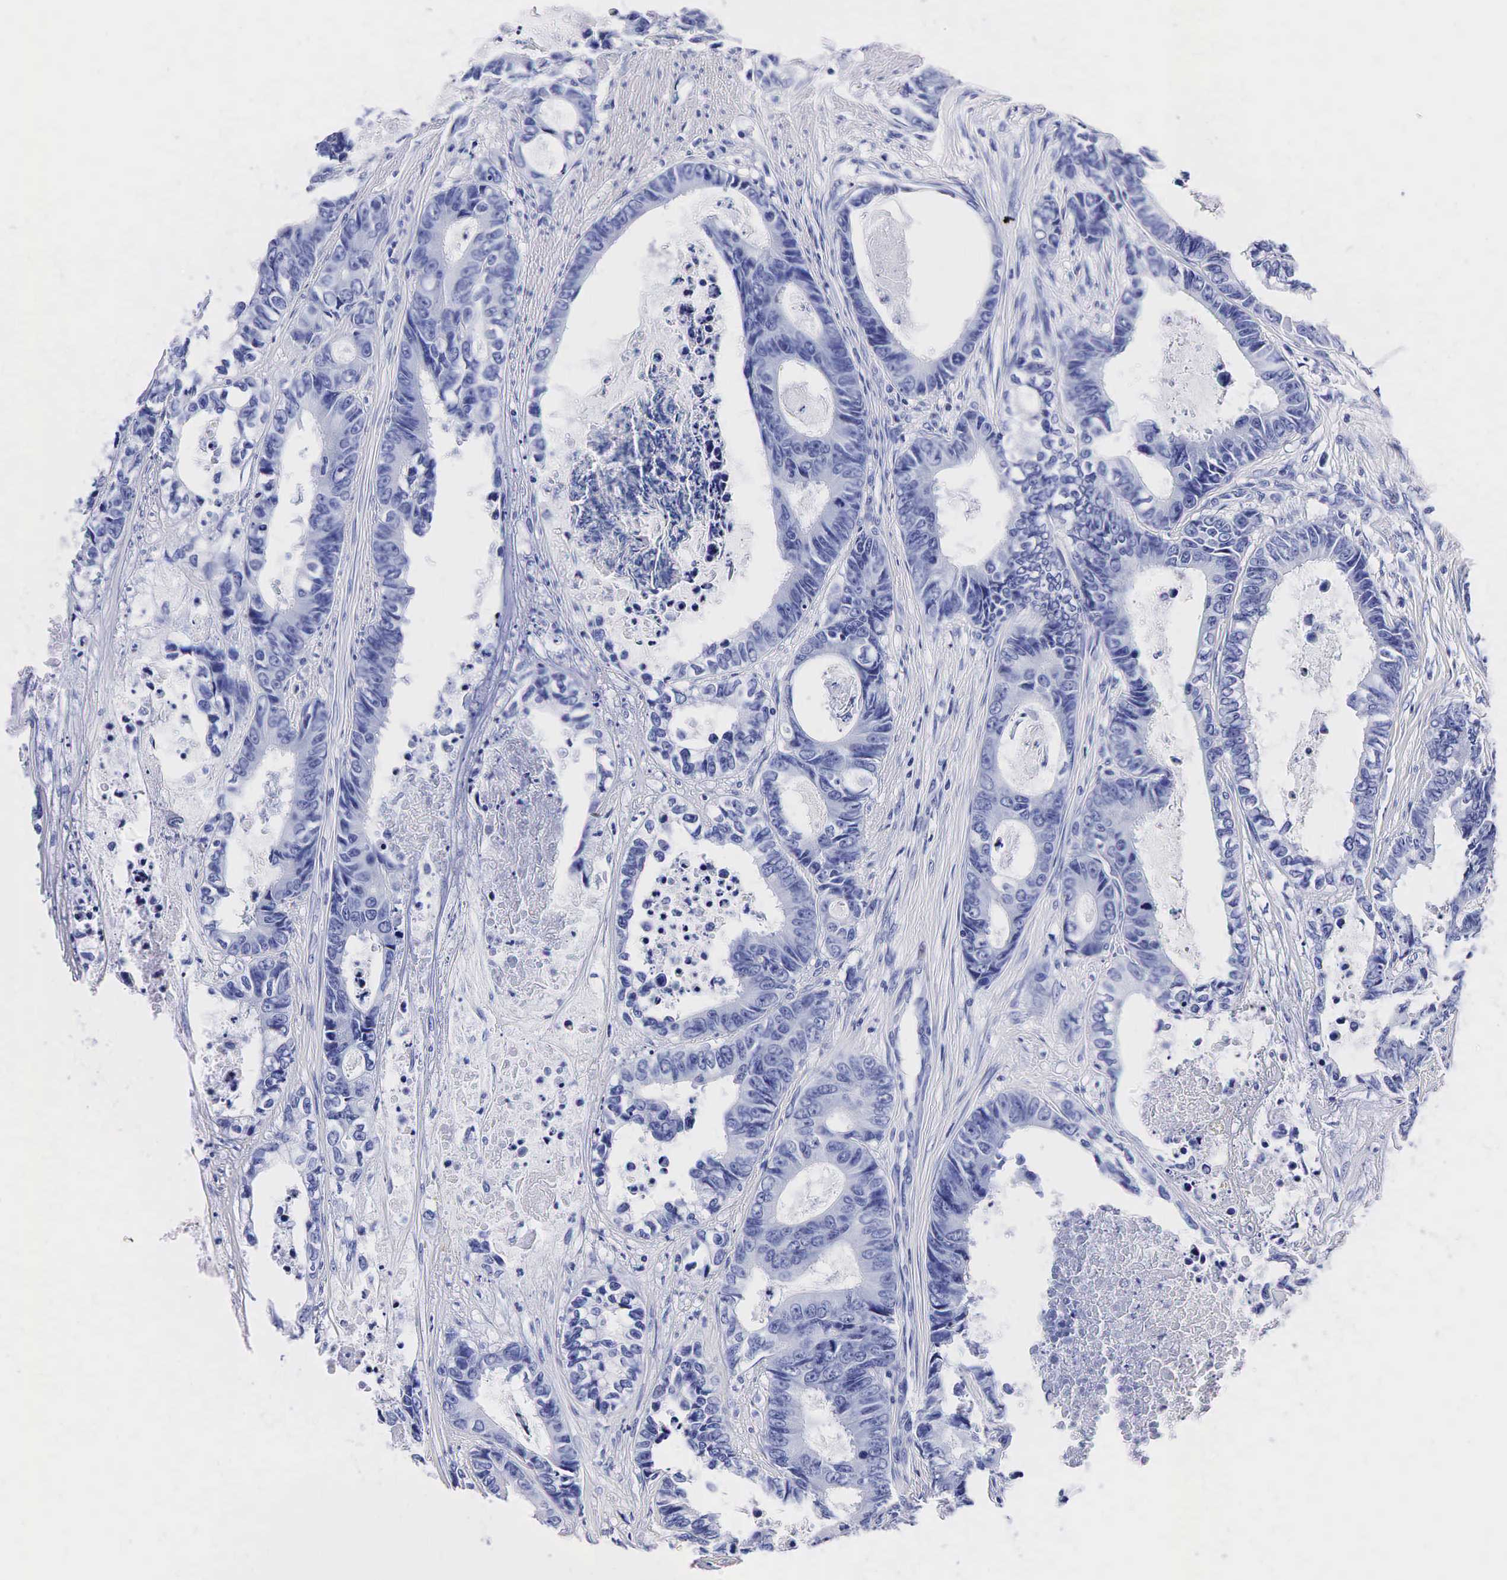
{"staining": {"intensity": "negative", "quantity": "none", "location": "none"}, "tissue": "colorectal cancer", "cell_type": "Tumor cells", "image_type": "cancer", "snomed": [{"axis": "morphology", "description": "Adenocarcinoma, NOS"}, {"axis": "topography", "description": "Rectum"}], "caption": "Histopathology image shows no protein expression in tumor cells of colorectal cancer (adenocarcinoma) tissue.", "gene": "TG", "patient": {"sex": "female", "age": 98}}